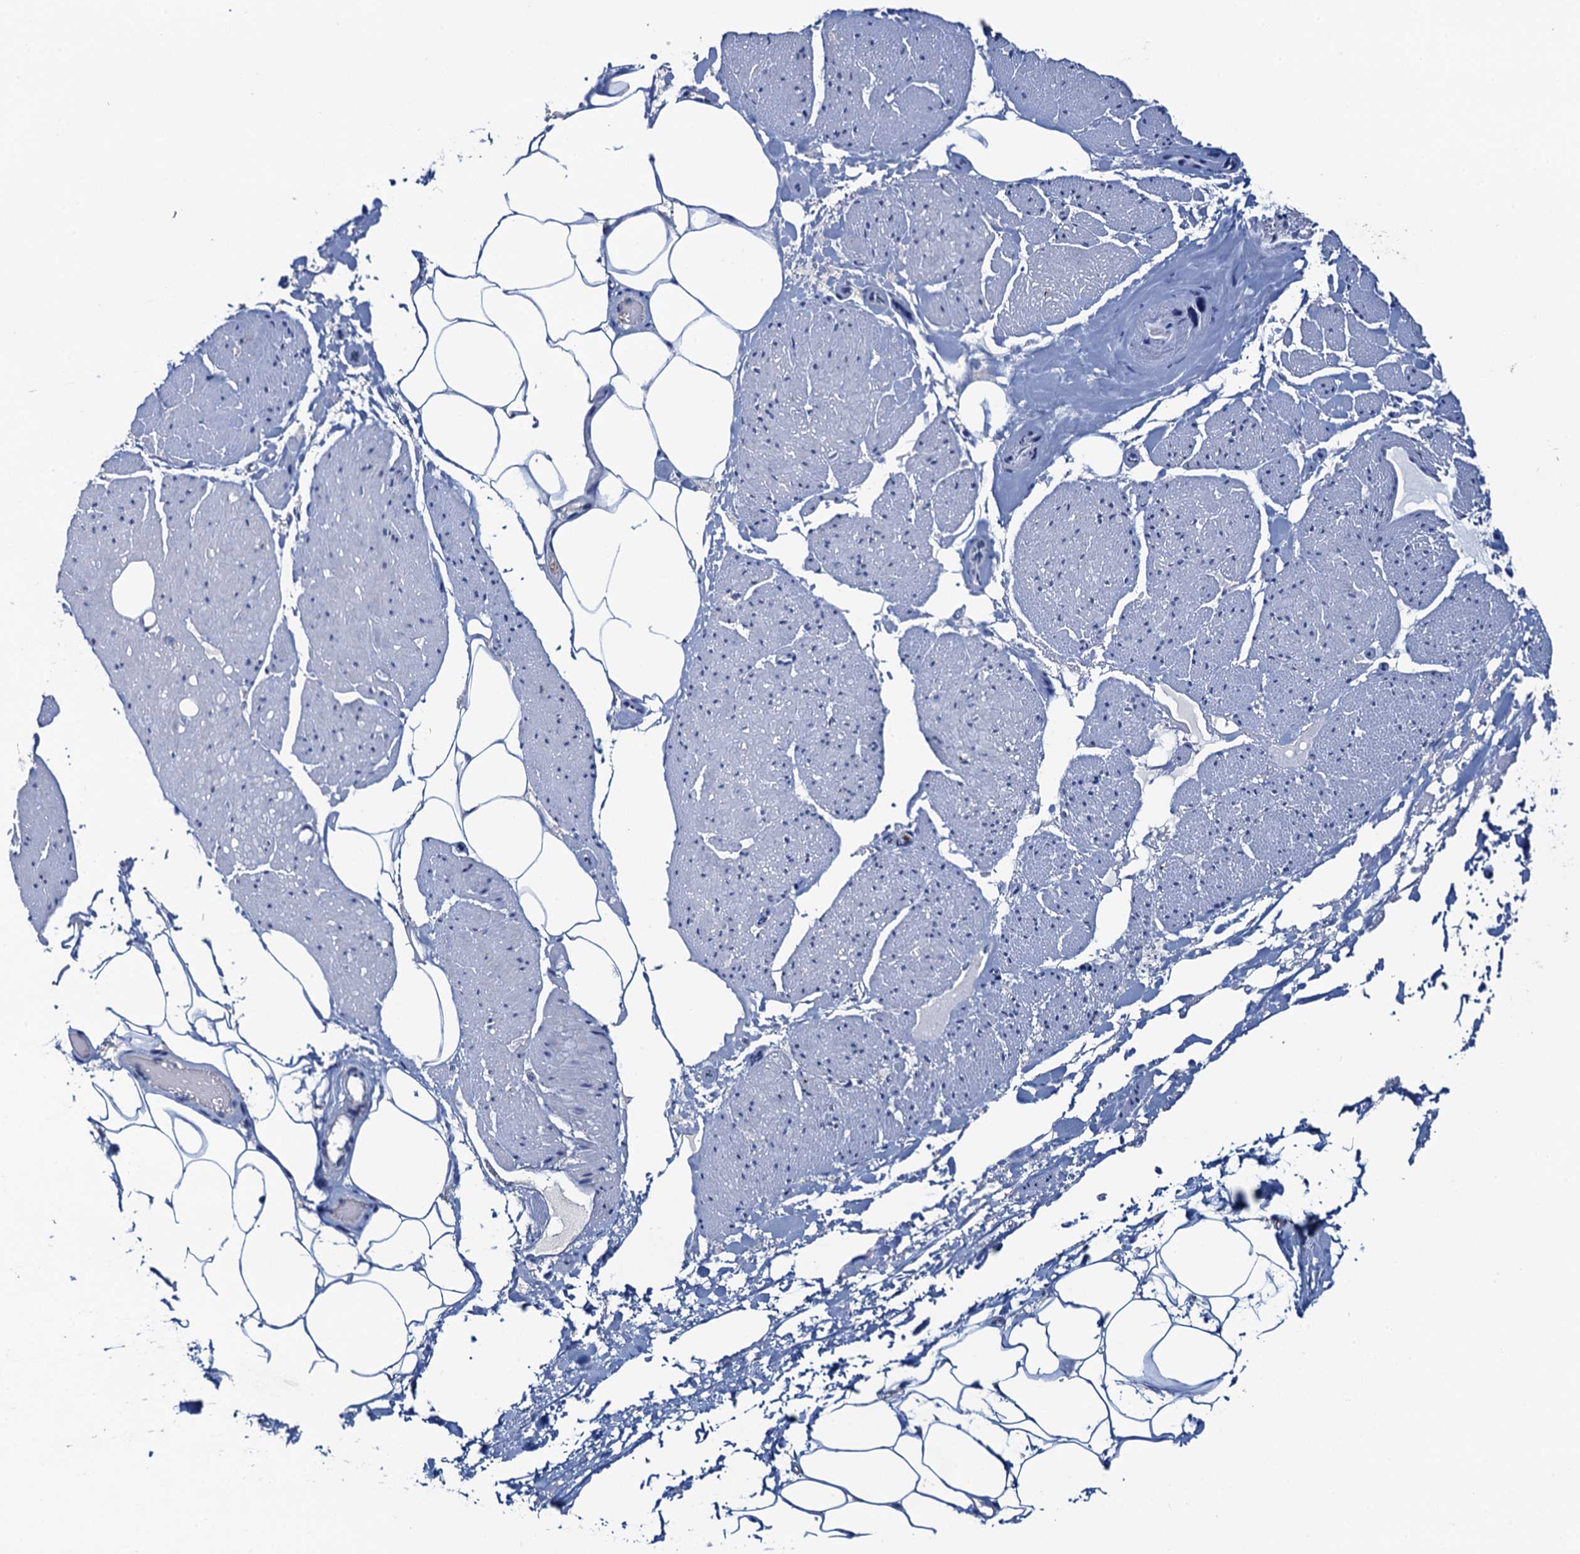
{"staining": {"intensity": "negative", "quantity": "none", "location": "none"}, "tissue": "adipose tissue", "cell_type": "Adipocytes", "image_type": "normal", "snomed": [{"axis": "morphology", "description": "Normal tissue, NOS"}, {"axis": "morphology", "description": "Adenocarcinoma, Low grade"}, {"axis": "topography", "description": "Prostate"}, {"axis": "topography", "description": "Peripheral nerve tissue"}], "caption": "Adipose tissue was stained to show a protein in brown. There is no significant staining in adipocytes.", "gene": "ADCY9", "patient": {"sex": "male", "age": 63}}